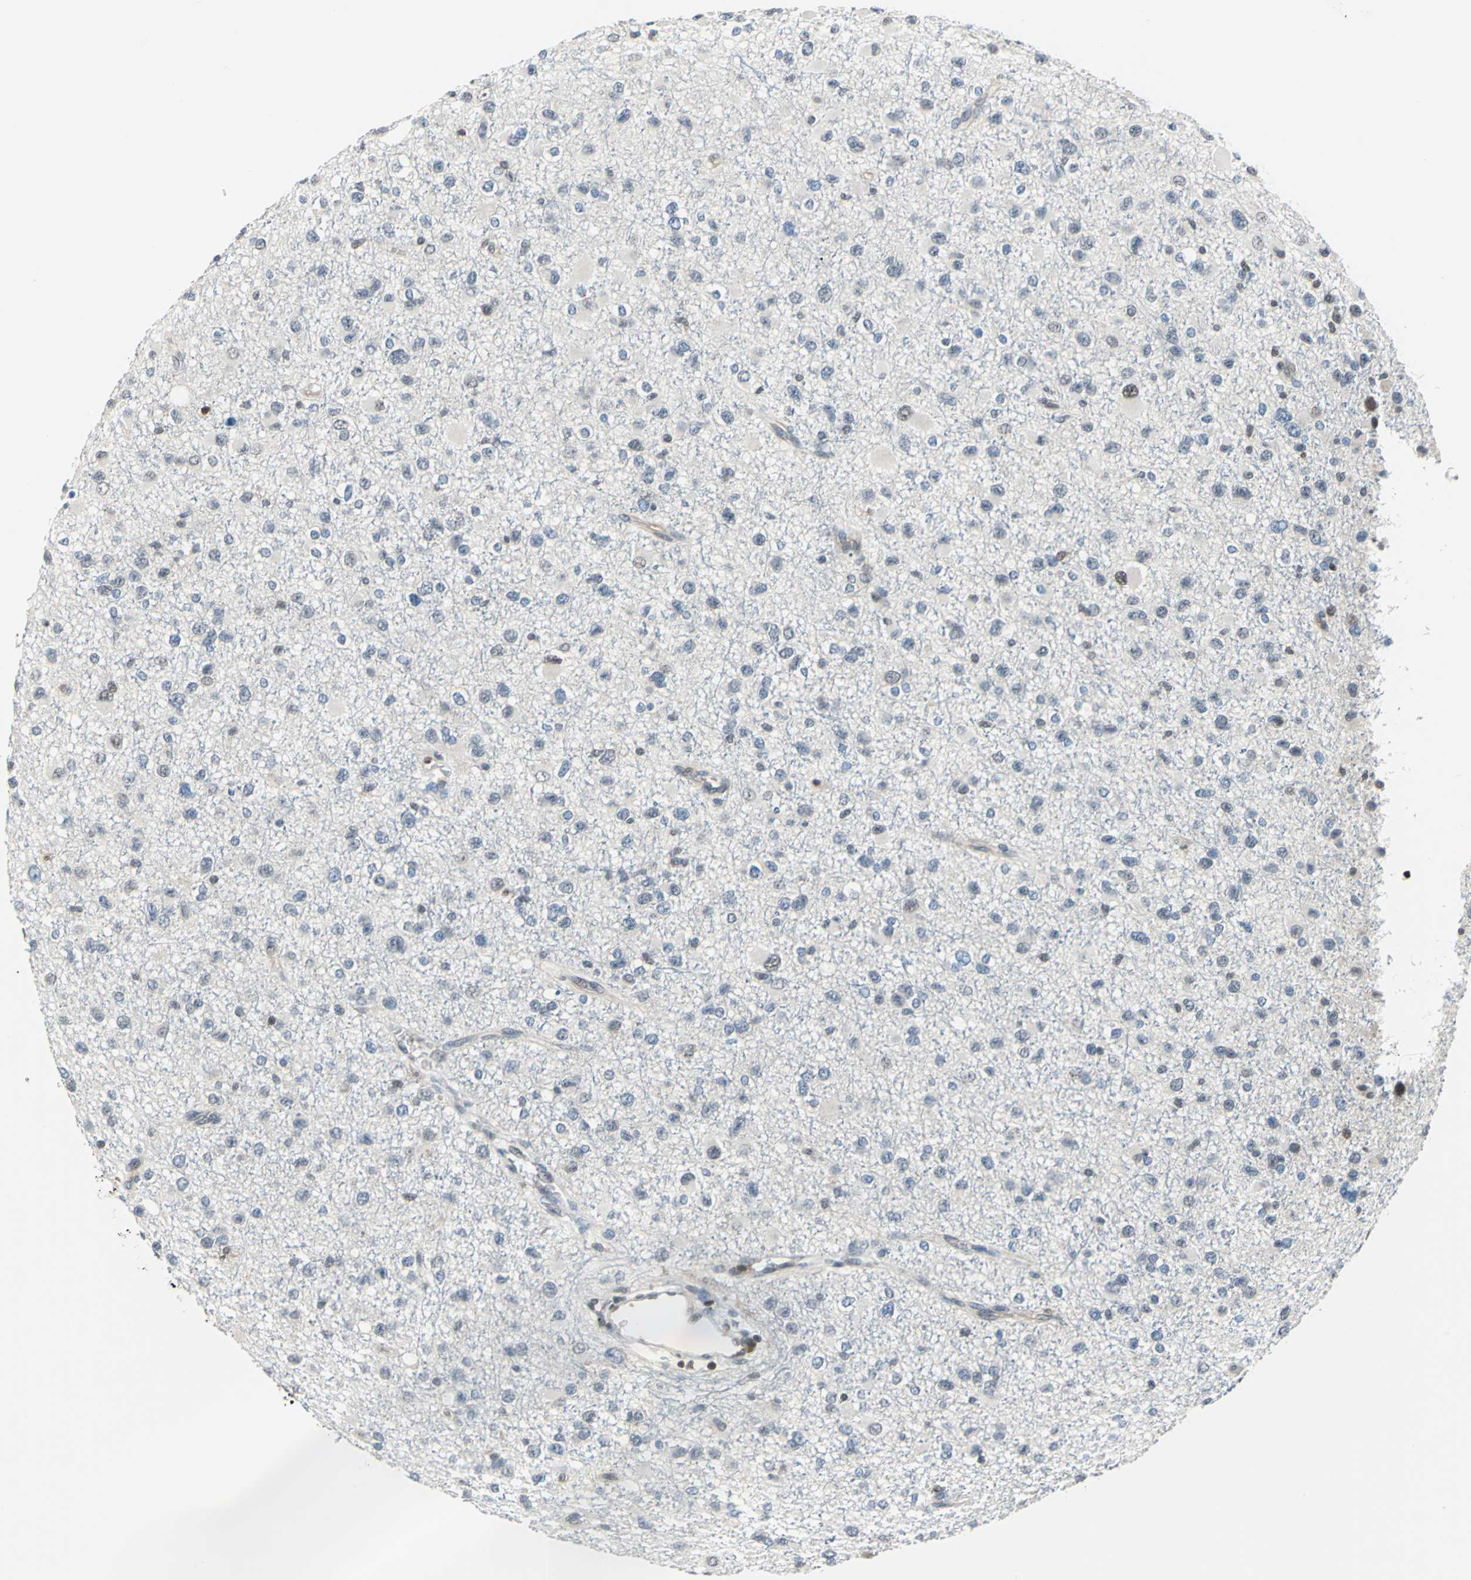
{"staining": {"intensity": "negative", "quantity": "none", "location": "none"}, "tissue": "glioma", "cell_type": "Tumor cells", "image_type": "cancer", "snomed": [{"axis": "morphology", "description": "Glioma, malignant, Low grade"}, {"axis": "topography", "description": "Brain"}], "caption": "Immunohistochemistry (IHC) image of human malignant glioma (low-grade) stained for a protein (brown), which demonstrates no staining in tumor cells.", "gene": "PSME1", "patient": {"sex": "male", "age": 42}}